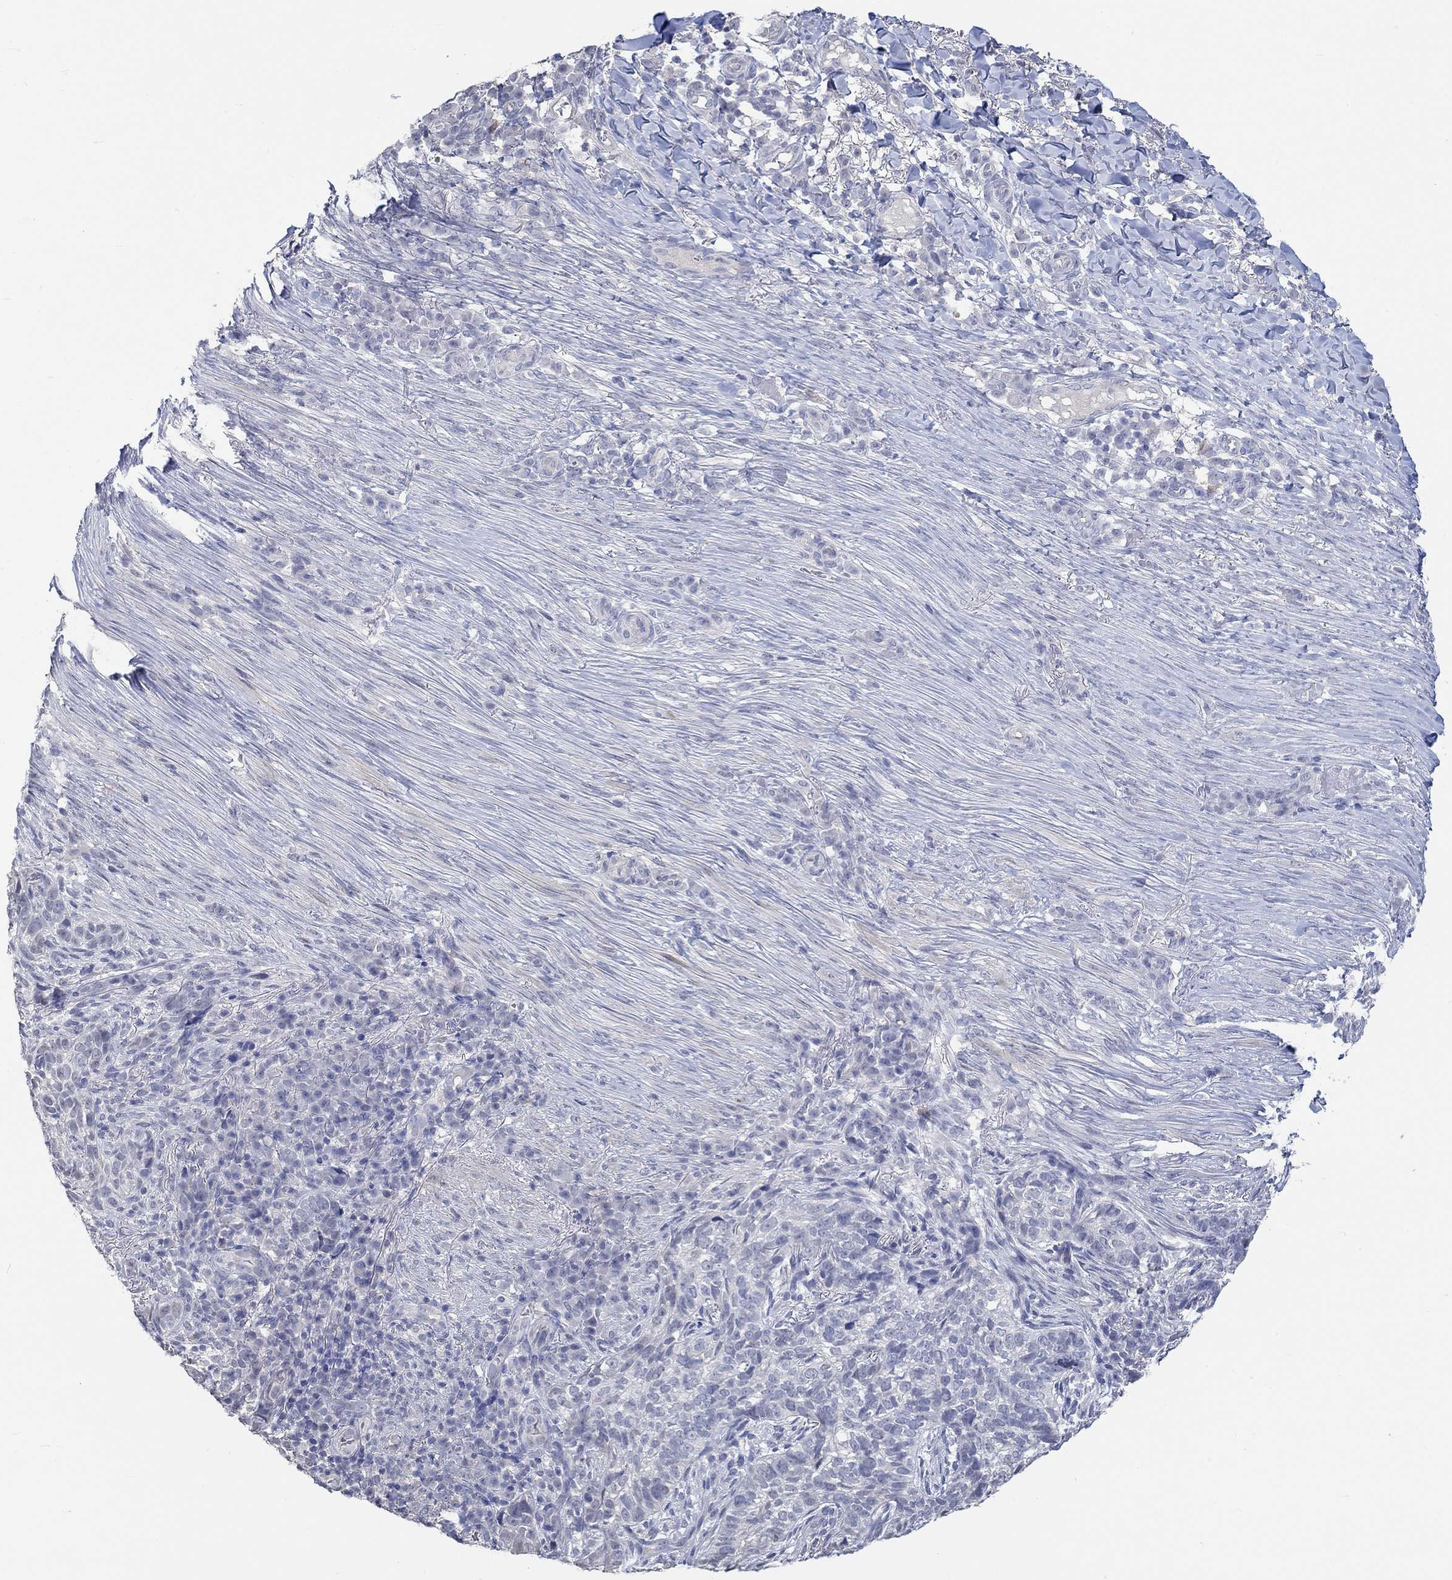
{"staining": {"intensity": "negative", "quantity": "none", "location": "none"}, "tissue": "skin cancer", "cell_type": "Tumor cells", "image_type": "cancer", "snomed": [{"axis": "morphology", "description": "Basal cell carcinoma"}, {"axis": "topography", "description": "Skin"}], "caption": "This is an IHC histopathology image of skin basal cell carcinoma. There is no positivity in tumor cells.", "gene": "PNMA5", "patient": {"sex": "female", "age": 69}}